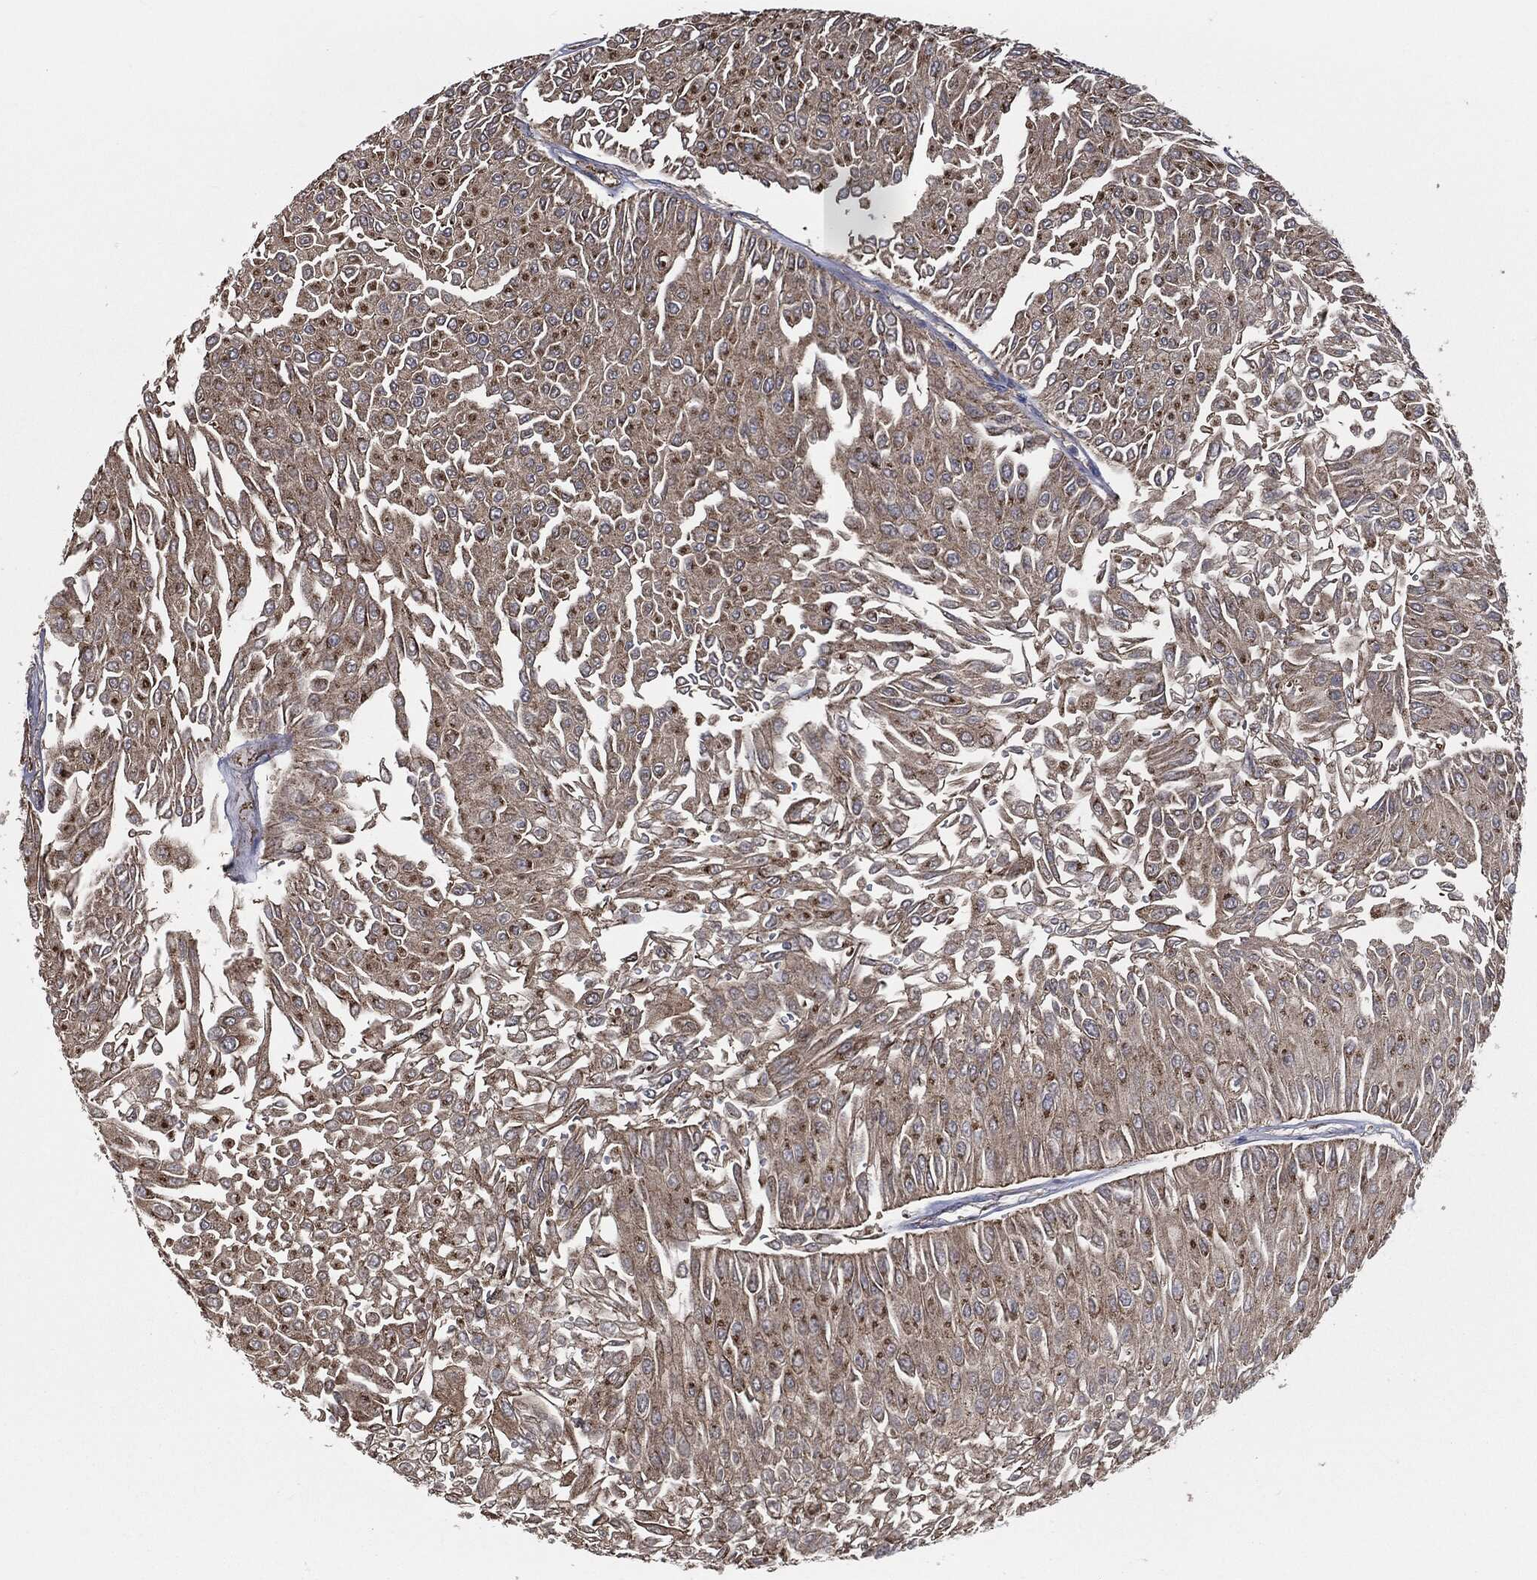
{"staining": {"intensity": "moderate", "quantity": "25%-75%", "location": "cytoplasmic/membranous"}, "tissue": "urothelial cancer", "cell_type": "Tumor cells", "image_type": "cancer", "snomed": [{"axis": "morphology", "description": "Urothelial carcinoma, Low grade"}, {"axis": "topography", "description": "Urinary bladder"}], "caption": "Low-grade urothelial carcinoma stained for a protein (brown) displays moderate cytoplasmic/membranous positive staining in approximately 25%-75% of tumor cells.", "gene": "PRDX4", "patient": {"sex": "male", "age": 67}}